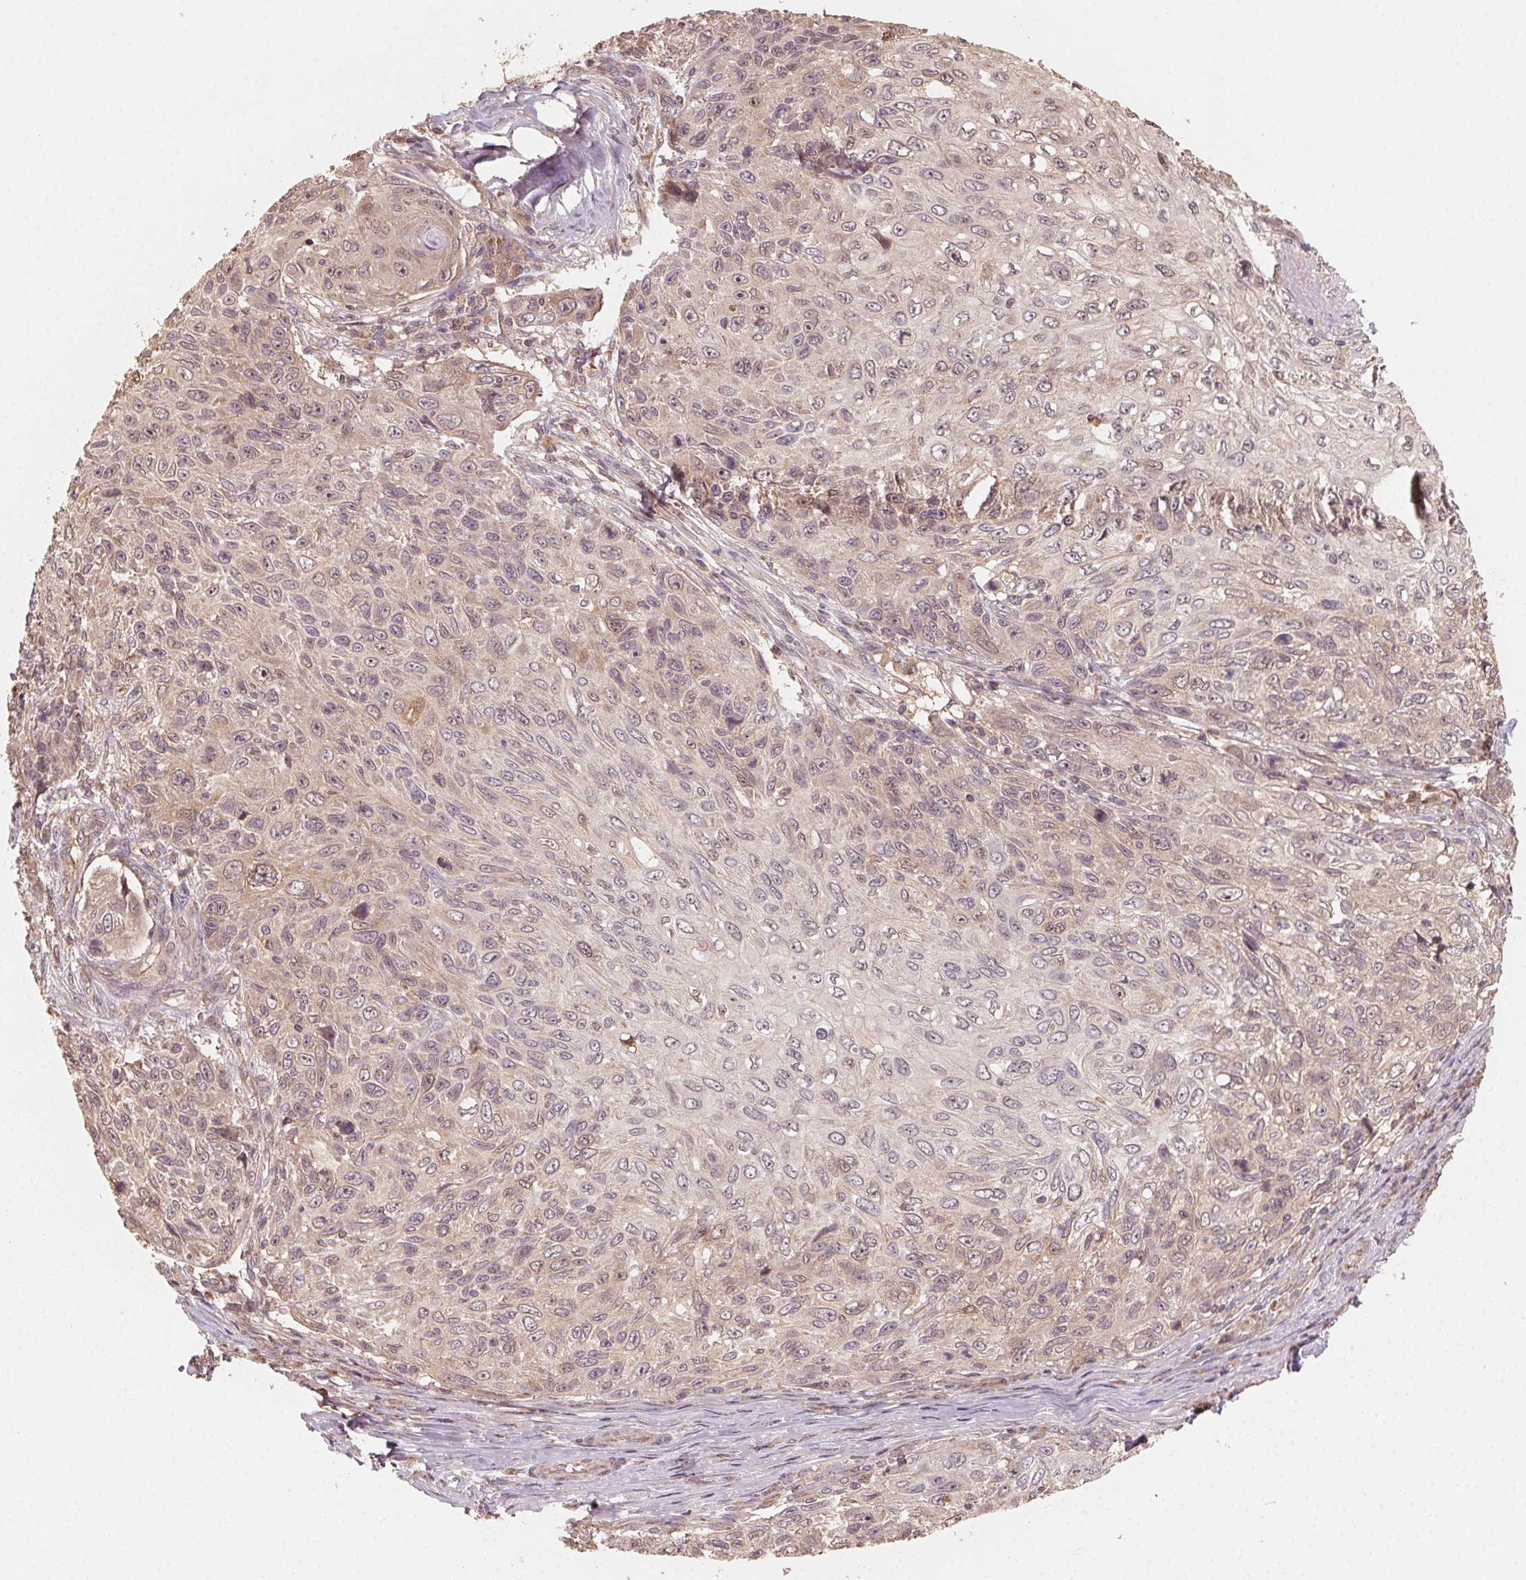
{"staining": {"intensity": "weak", "quantity": "25%-75%", "location": "cytoplasmic/membranous"}, "tissue": "skin cancer", "cell_type": "Tumor cells", "image_type": "cancer", "snomed": [{"axis": "morphology", "description": "Squamous cell carcinoma, NOS"}, {"axis": "topography", "description": "Skin"}], "caption": "Squamous cell carcinoma (skin) was stained to show a protein in brown. There is low levels of weak cytoplasmic/membranous staining in about 25%-75% of tumor cells.", "gene": "WBP2", "patient": {"sex": "male", "age": 92}}